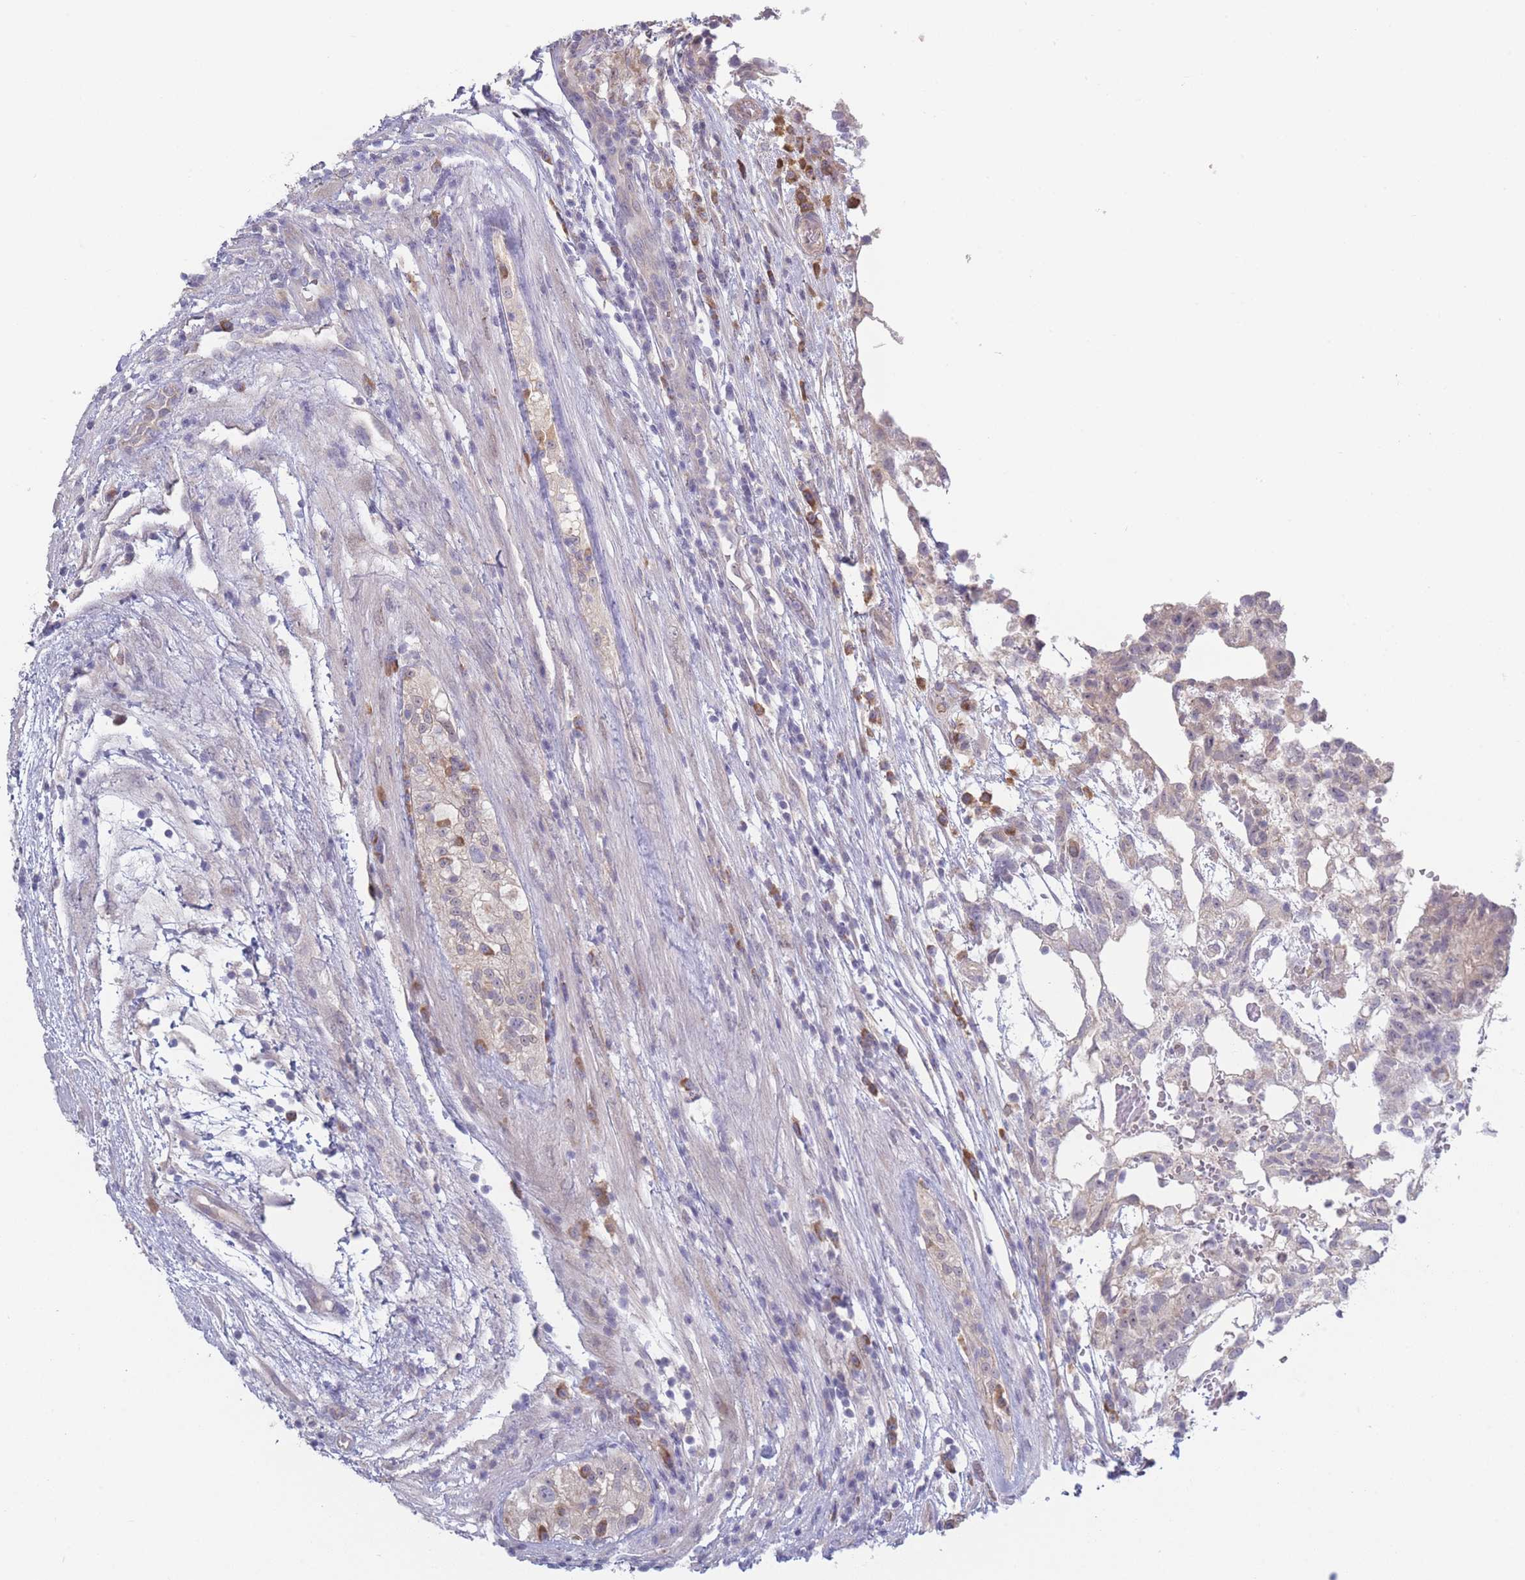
{"staining": {"intensity": "negative", "quantity": "none", "location": "none"}, "tissue": "testis cancer", "cell_type": "Tumor cells", "image_type": "cancer", "snomed": [{"axis": "morphology", "description": "Normal tissue, NOS"}, {"axis": "morphology", "description": "Carcinoma, Embryonal, NOS"}, {"axis": "topography", "description": "Testis"}], "caption": "Tumor cells show no significant protein positivity in testis cancer (embryonal carcinoma).", "gene": "FAM227B", "patient": {"sex": "male", "age": 32}}